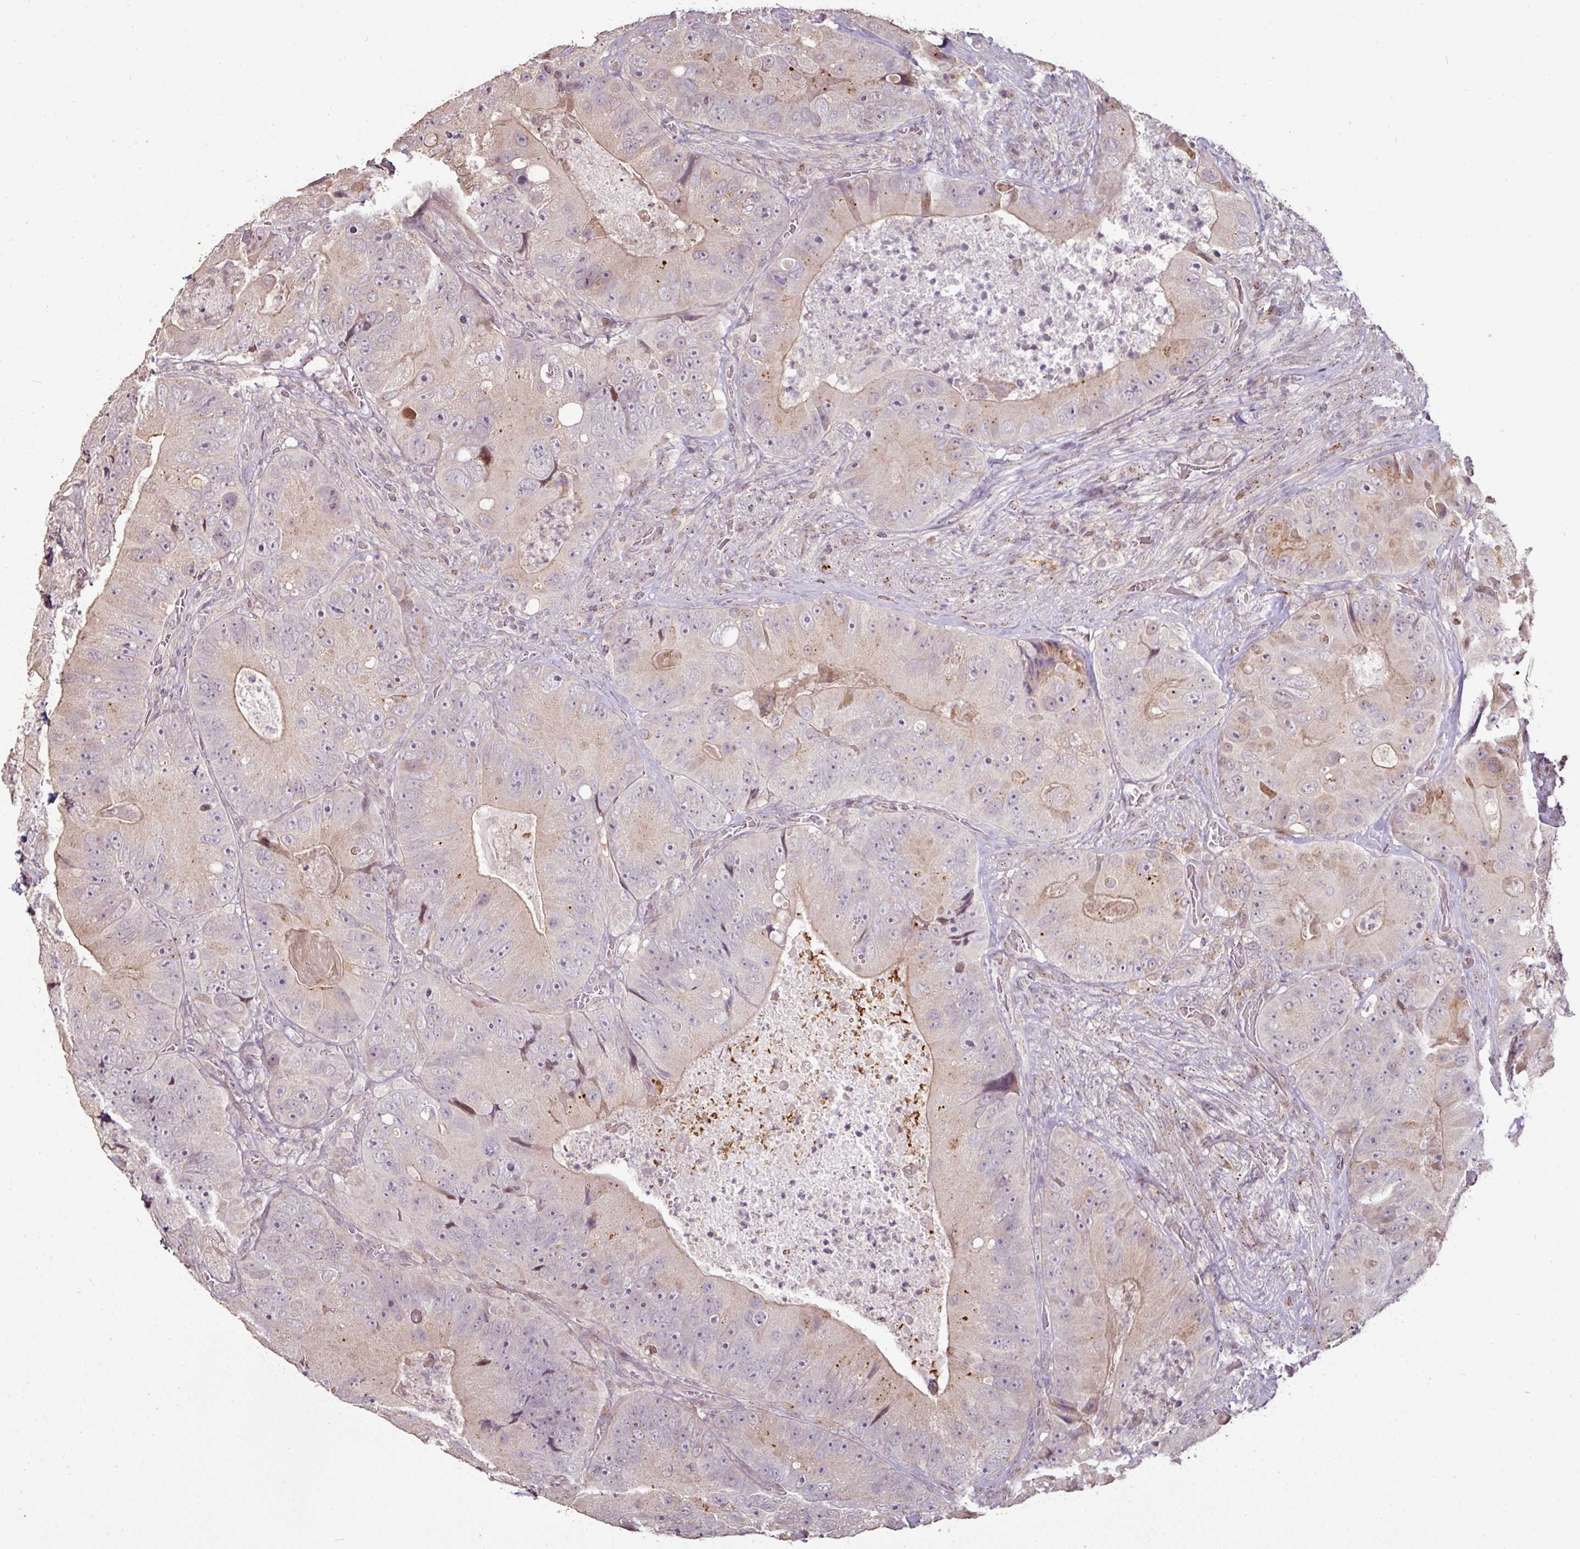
{"staining": {"intensity": "weak", "quantity": "25%-75%", "location": "cytoplasmic/membranous"}, "tissue": "colorectal cancer", "cell_type": "Tumor cells", "image_type": "cancer", "snomed": [{"axis": "morphology", "description": "Adenocarcinoma, NOS"}, {"axis": "topography", "description": "Colon"}], "caption": "Colorectal cancer (adenocarcinoma) stained for a protein displays weak cytoplasmic/membranous positivity in tumor cells.", "gene": "CXCR5", "patient": {"sex": "female", "age": 86}}